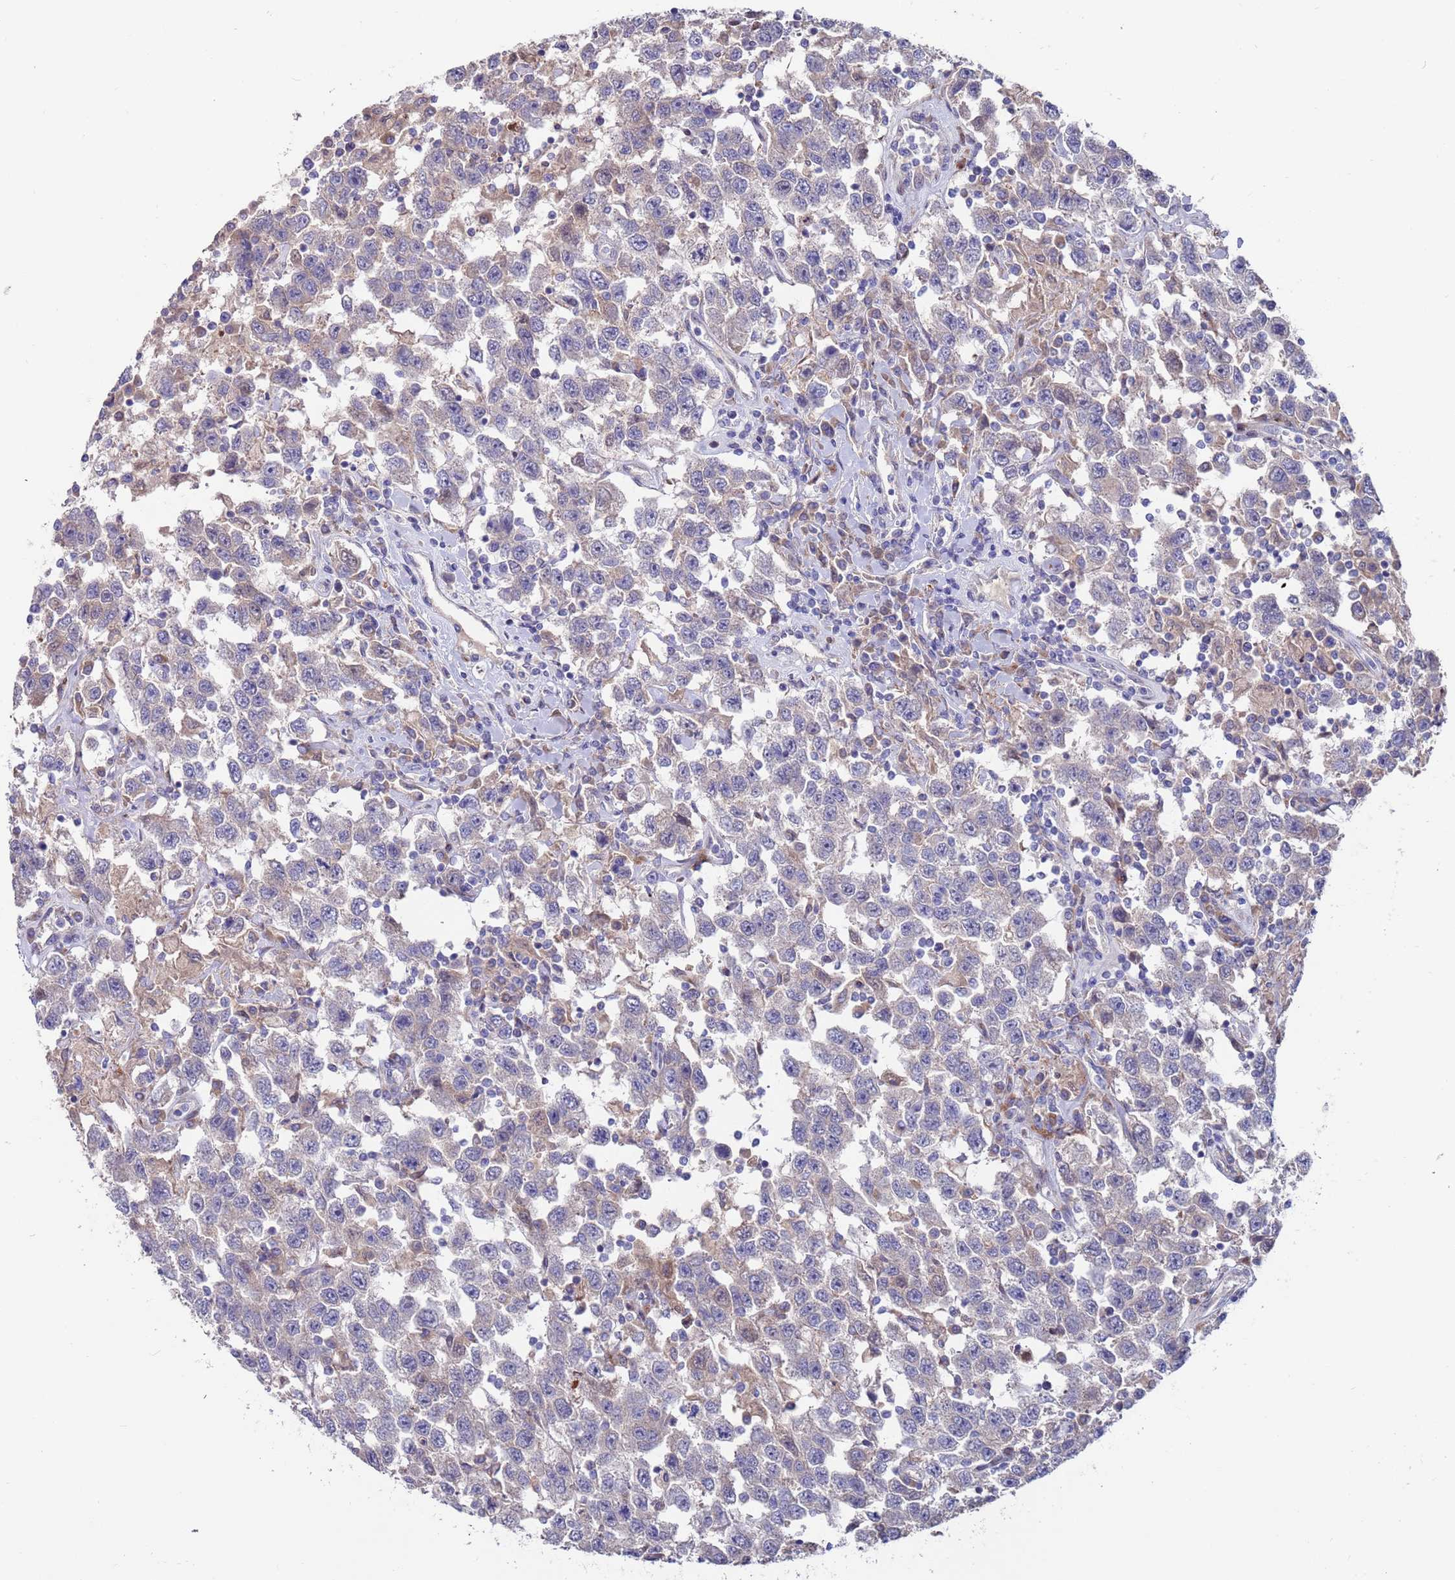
{"staining": {"intensity": "weak", "quantity": "<25%", "location": "cytoplasmic/membranous"}, "tissue": "testis cancer", "cell_type": "Tumor cells", "image_type": "cancer", "snomed": [{"axis": "morphology", "description": "Seminoma, NOS"}, {"axis": "topography", "description": "Testis"}], "caption": "Testis cancer (seminoma) stained for a protein using IHC shows no positivity tumor cells.", "gene": "FBXO27", "patient": {"sex": "male", "age": 41}}